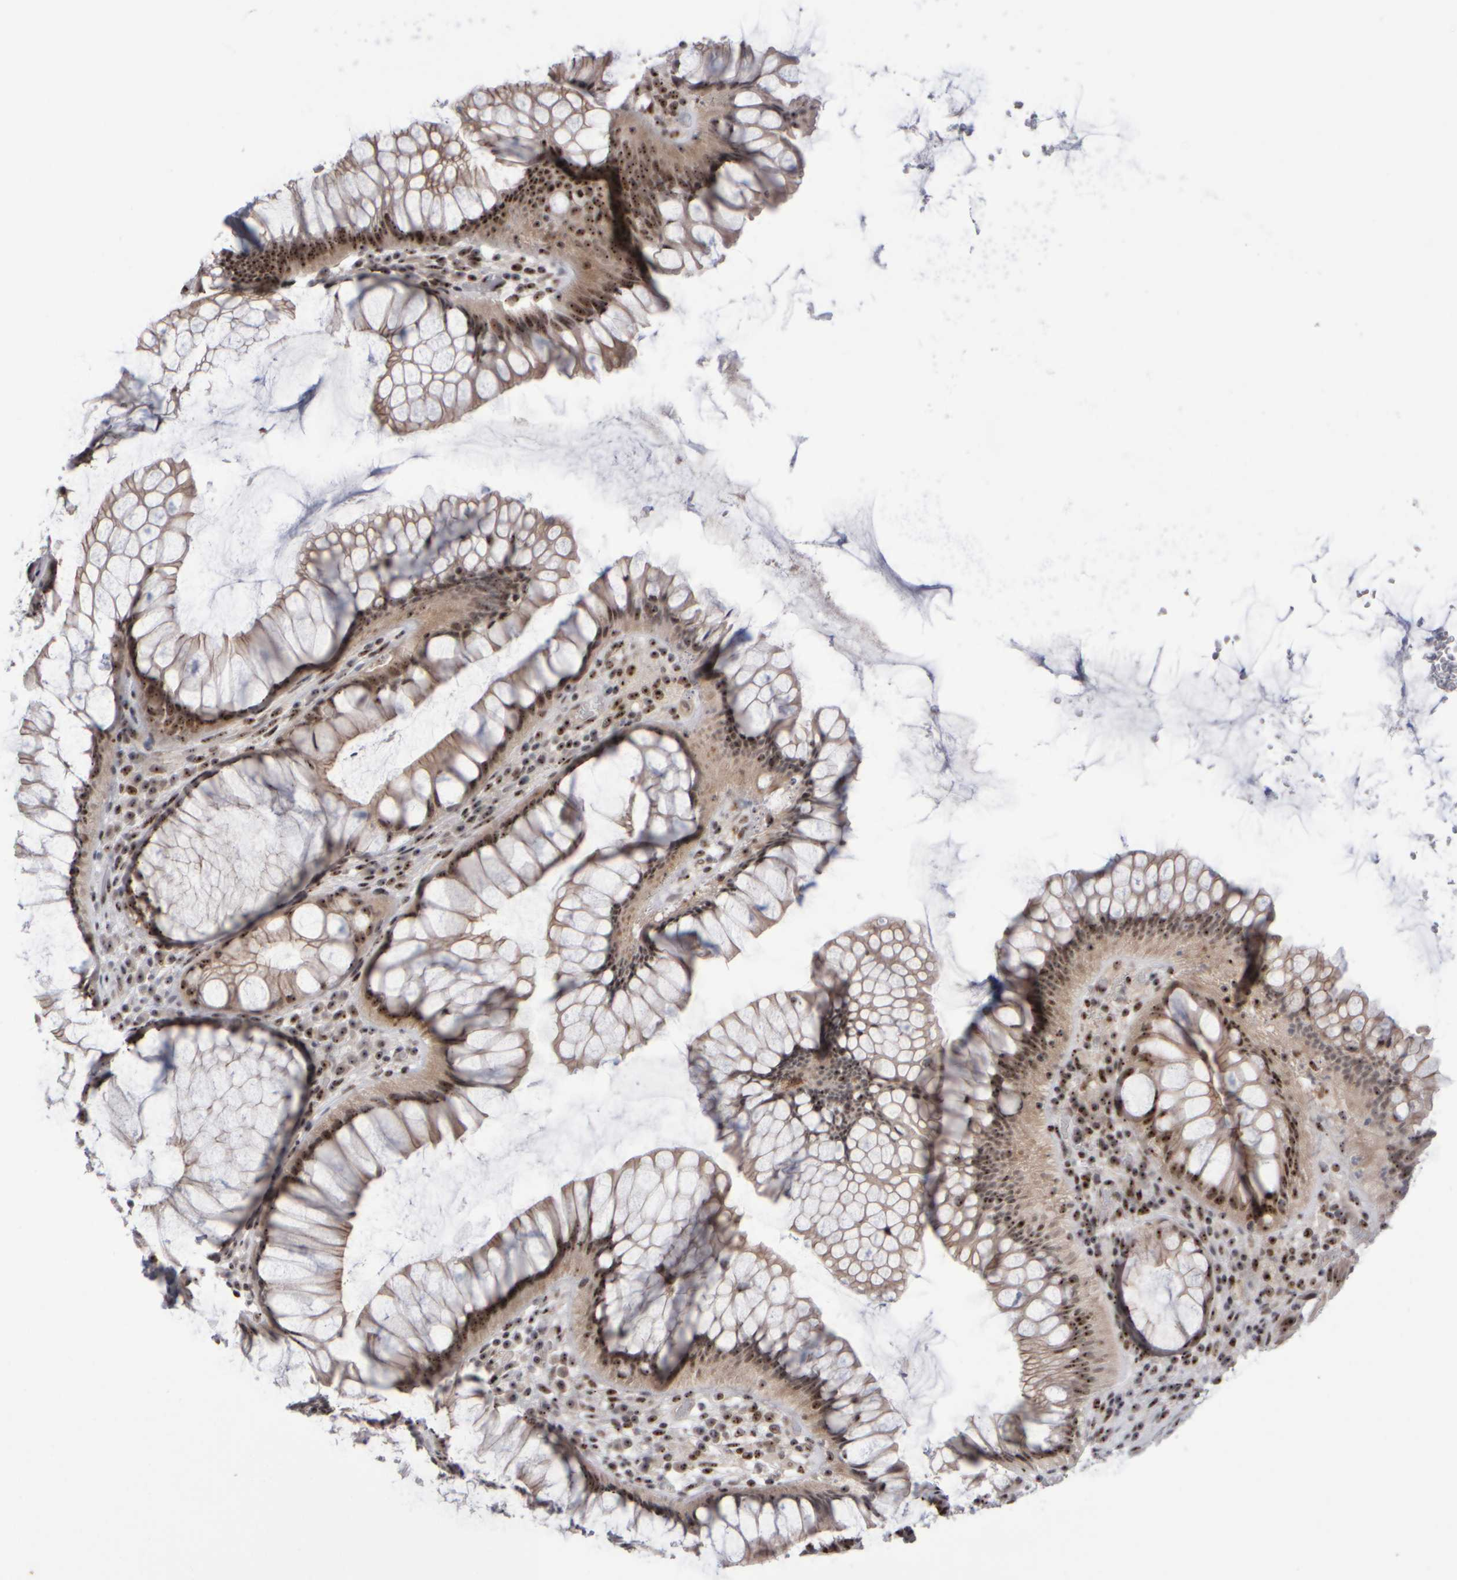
{"staining": {"intensity": "strong", "quantity": ">75%", "location": "nuclear"}, "tissue": "rectum", "cell_type": "Glandular cells", "image_type": "normal", "snomed": [{"axis": "morphology", "description": "Normal tissue, NOS"}, {"axis": "topography", "description": "Rectum"}], "caption": "Rectum stained with DAB (3,3'-diaminobenzidine) IHC shows high levels of strong nuclear staining in about >75% of glandular cells.", "gene": "SURF6", "patient": {"sex": "male", "age": 51}}